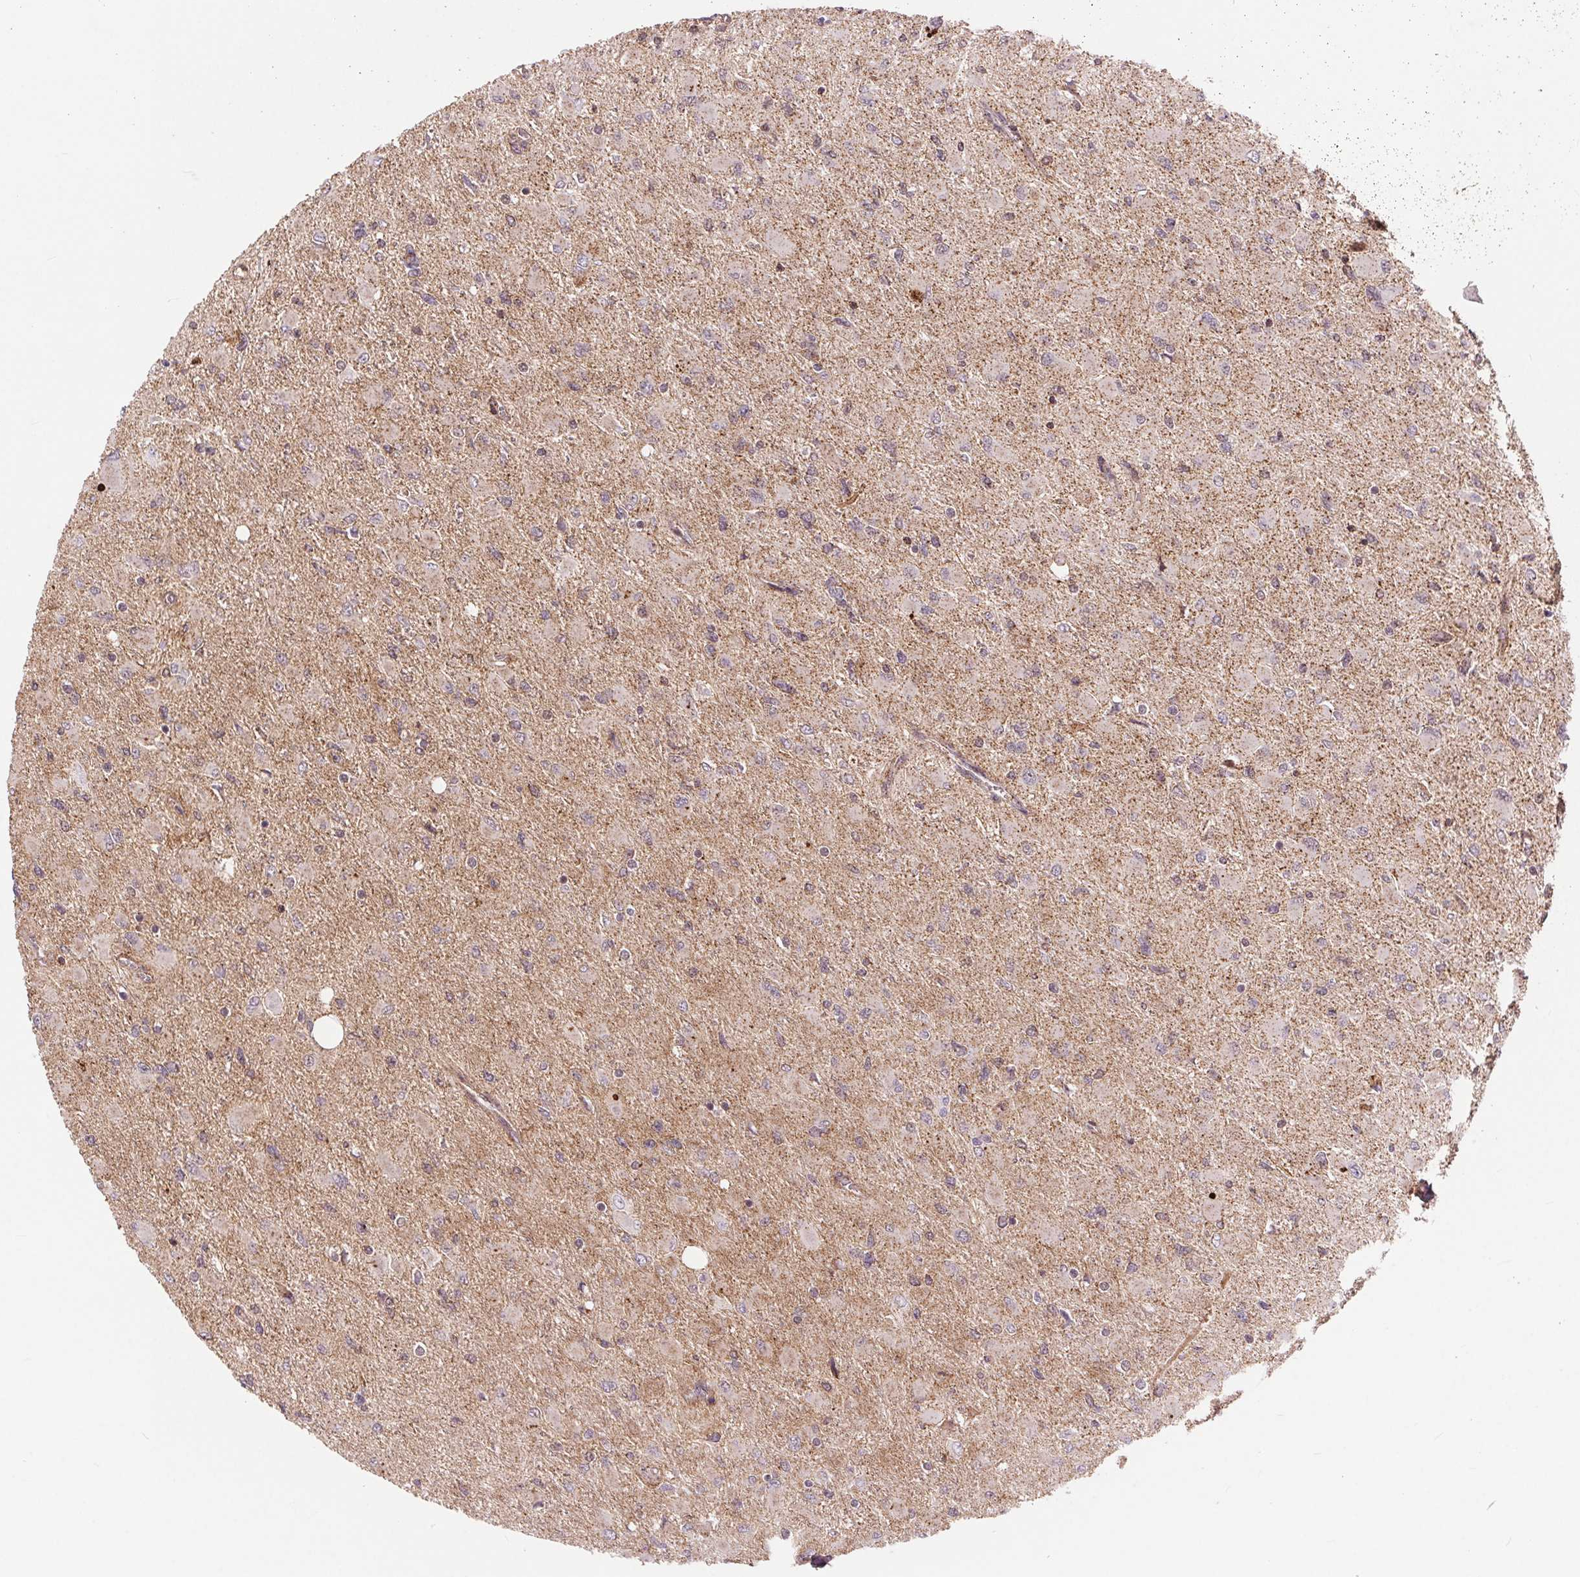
{"staining": {"intensity": "negative", "quantity": "none", "location": "none"}, "tissue": "glioma", "cell_type": "Tumor cells", "image_type": "cancer", "snomed": [{"axis": "morphology", "description": "Glioma, malignant, High grade"}, {"axis": "topography", "description": "Cerebral cortex"}], "caption": "Immunohistochemistry (IHC) histopathology image of human malignant glioma (high-grade) stained for a protein (brown), which exhibits no expression in tumor cells.", "gene": "CHMP4B", "patient": {"sex": "female", "age": 36}}